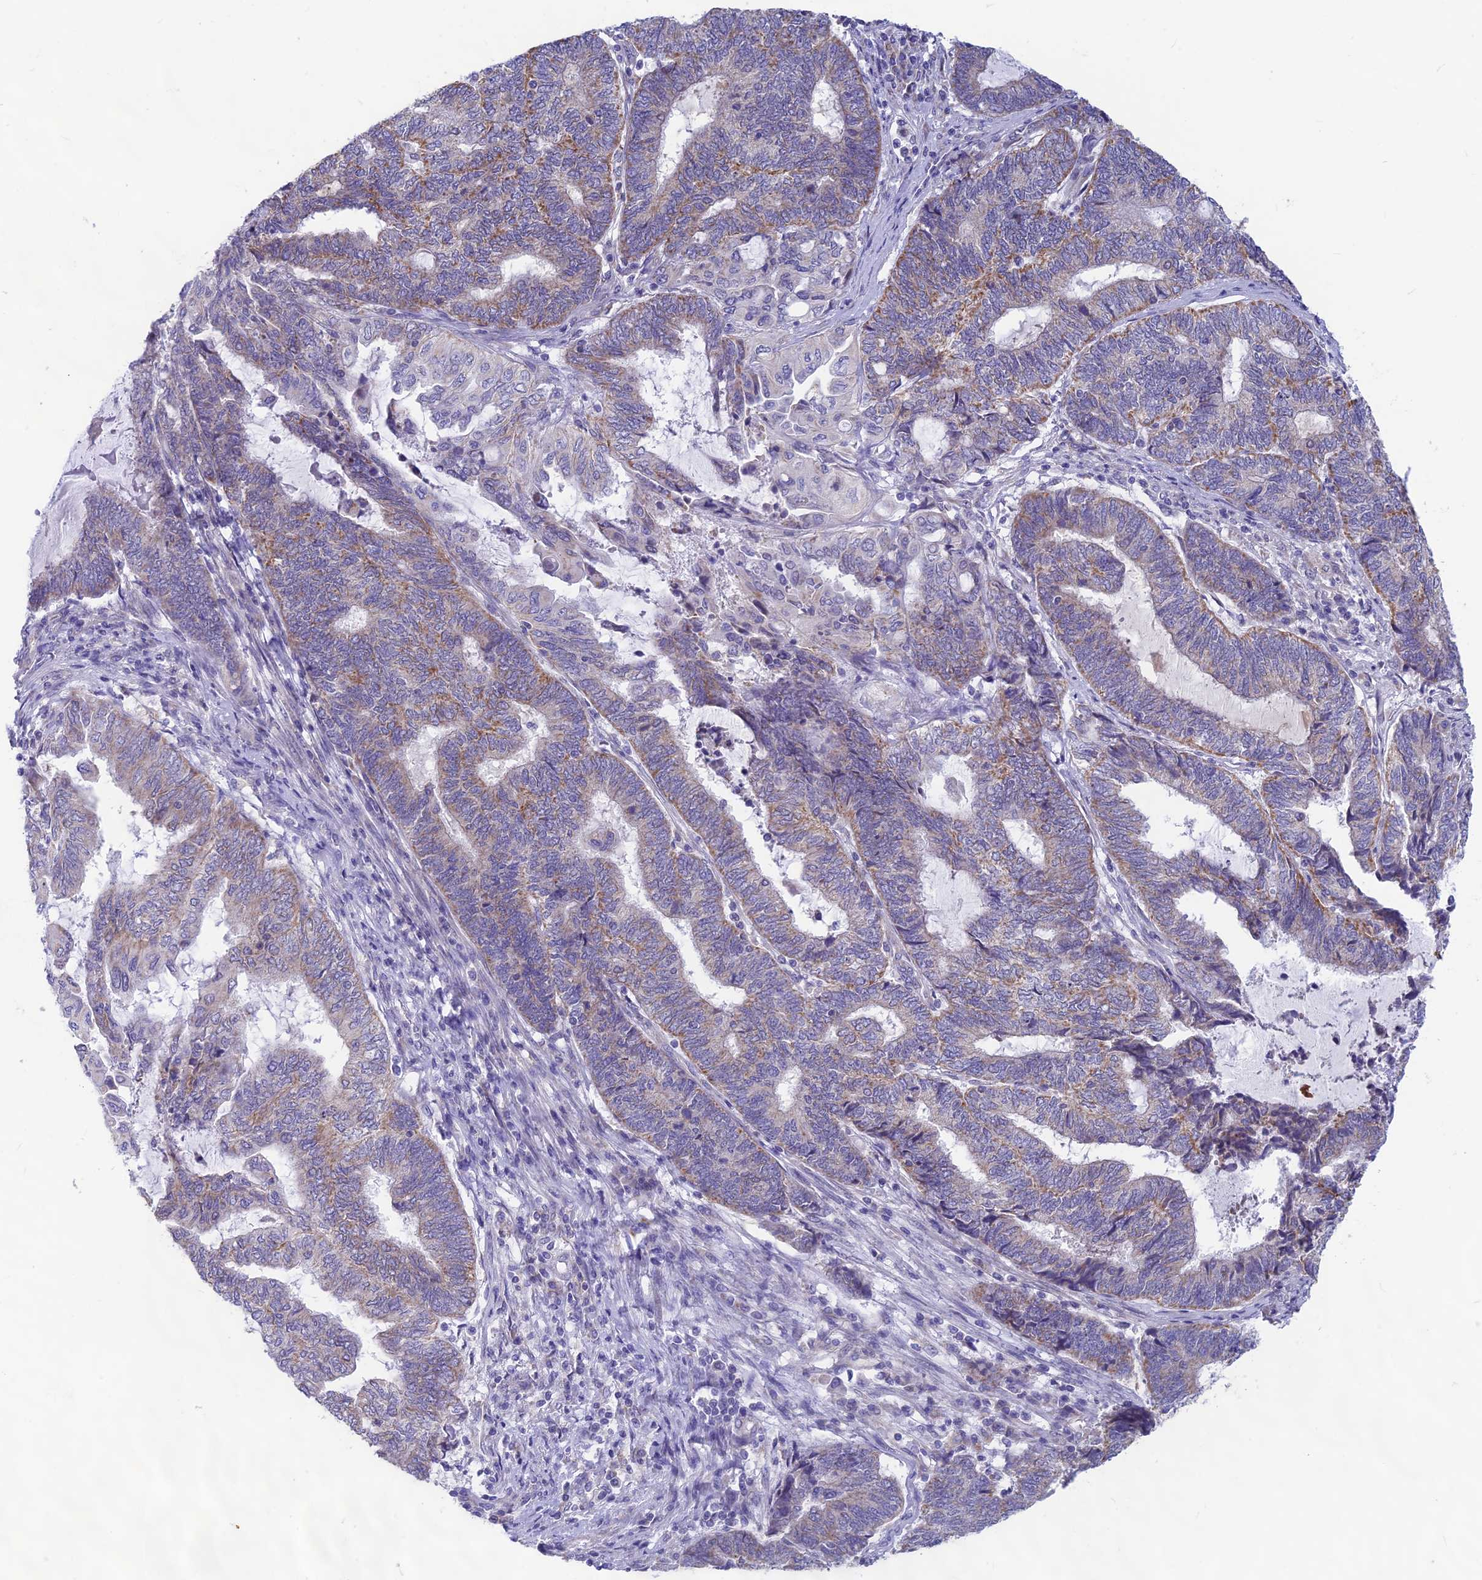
{"staining": {"intensity": "moderate", "quantity": "<25%", "location": "cytoplasmic/membranous"}, "tissue": "endometrial cancer", "cell_type": "Tumor cells", "image_type": "cancer", "snomed": [{"axis": "morphology", "description": "Adenocarcinoma, NOS"}, {"axis": "topography", "description": "Uterus"}, {"axis": "topography", "description": "Endometrium"}], "caption": "A photomicrograph of endometrial cancer stained for a protein exhibits moderate cytoplasmic/membranous brown staining in tumor cells.", "gene": "PLAC9", "patient": {"sex": "female", "age": 70}}